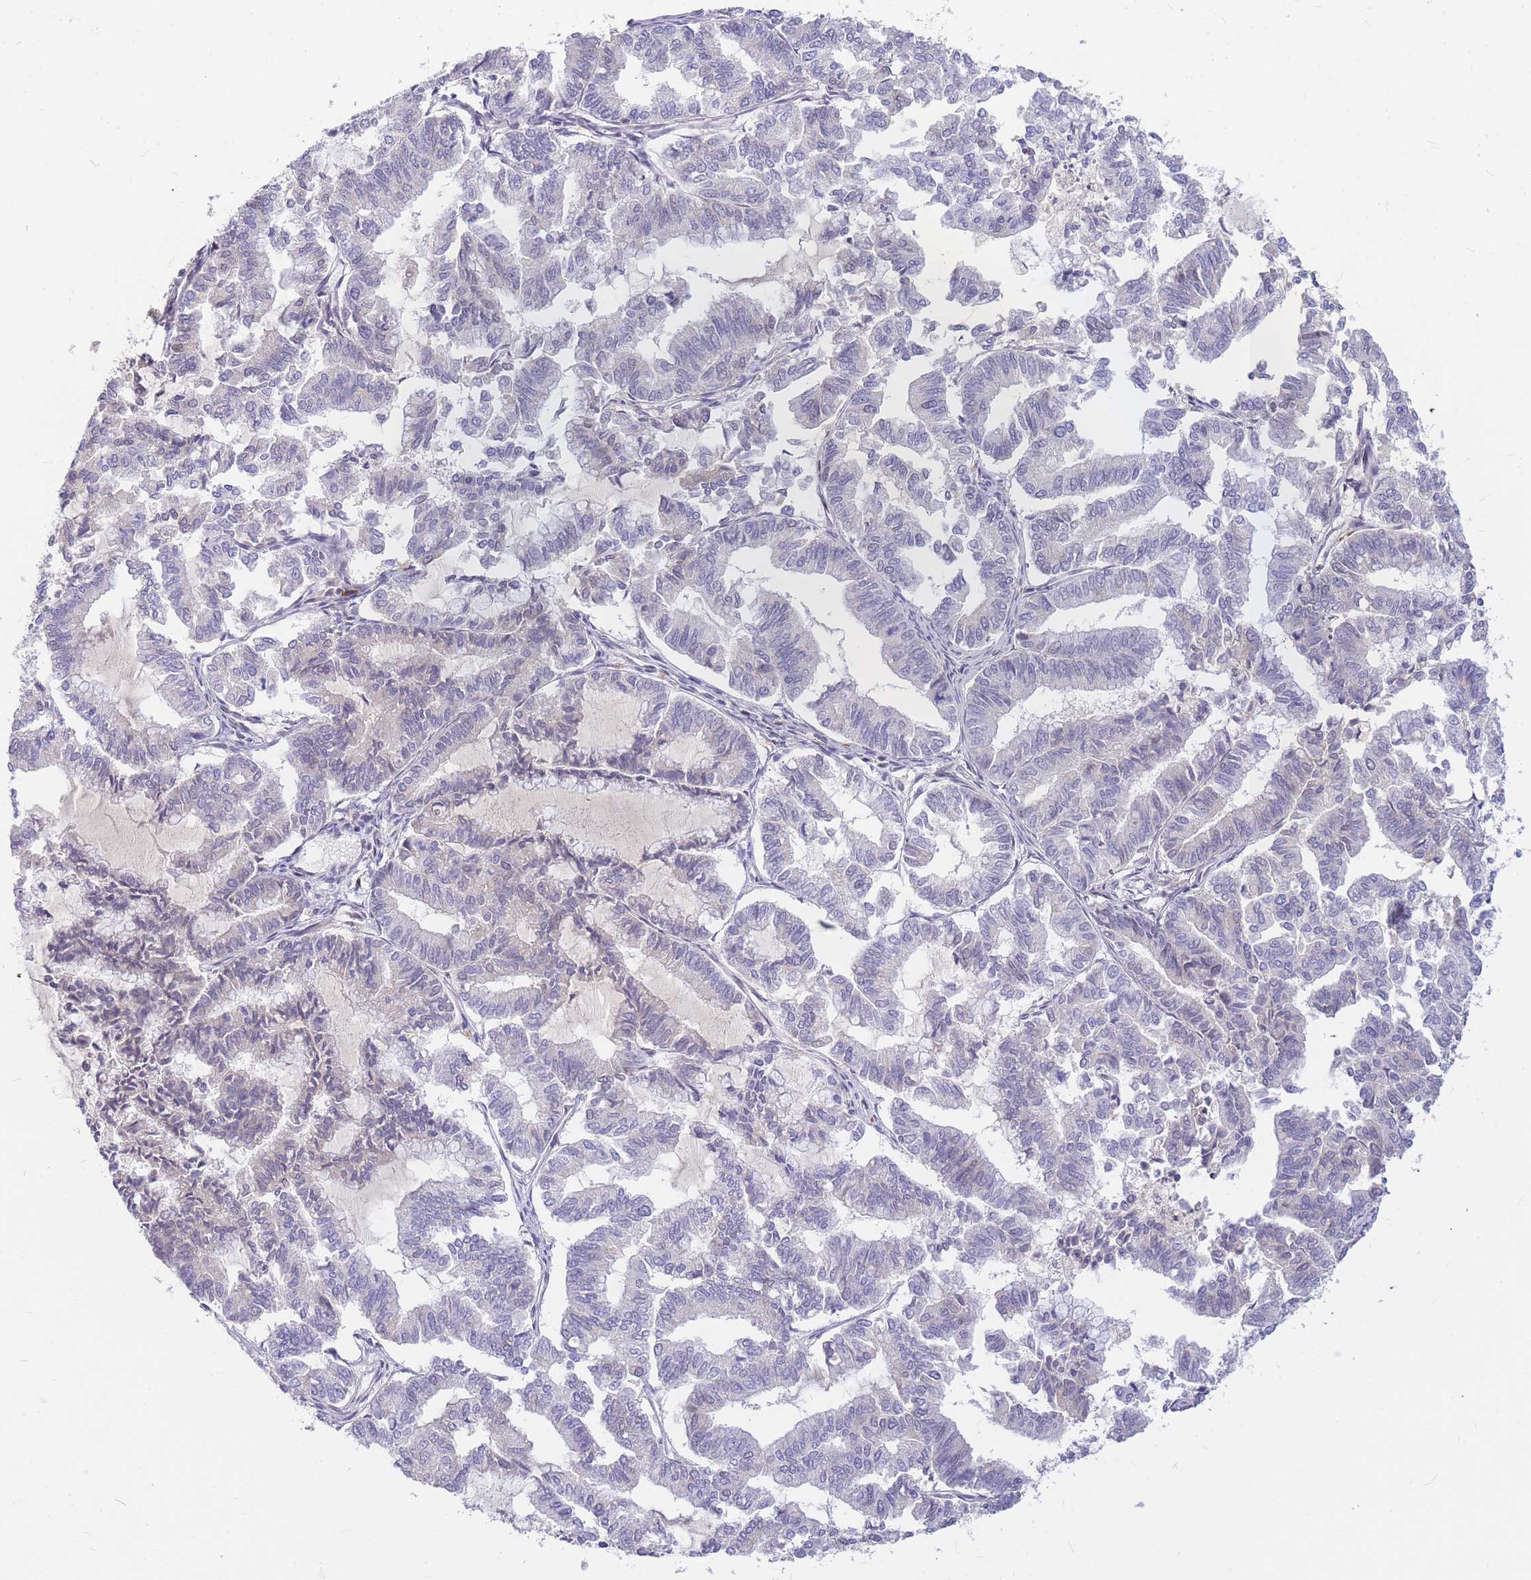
{"staining": {"intensity": "negative", "quantity": "none", "location": "none"}, "tissue": "endometrial cancer", "cell_type": "Tumor cells", "image_type": "cancer", "snomed": [{"axis": "morphology", "description": "Adenocarcinoma, NOS"}, {"axis": "topography", "description": "Endometrium"}], "caption": "DAB (3,3'-diaminobenzidine) immunohistochemical staining of human adenocarcinoma (endometrial) exhibits no significant expression in tumor cells. (DAB immunohistochemistry, high magnification).", "gene": "TLE2", "patient": {"sex": "female", "age": 79}}